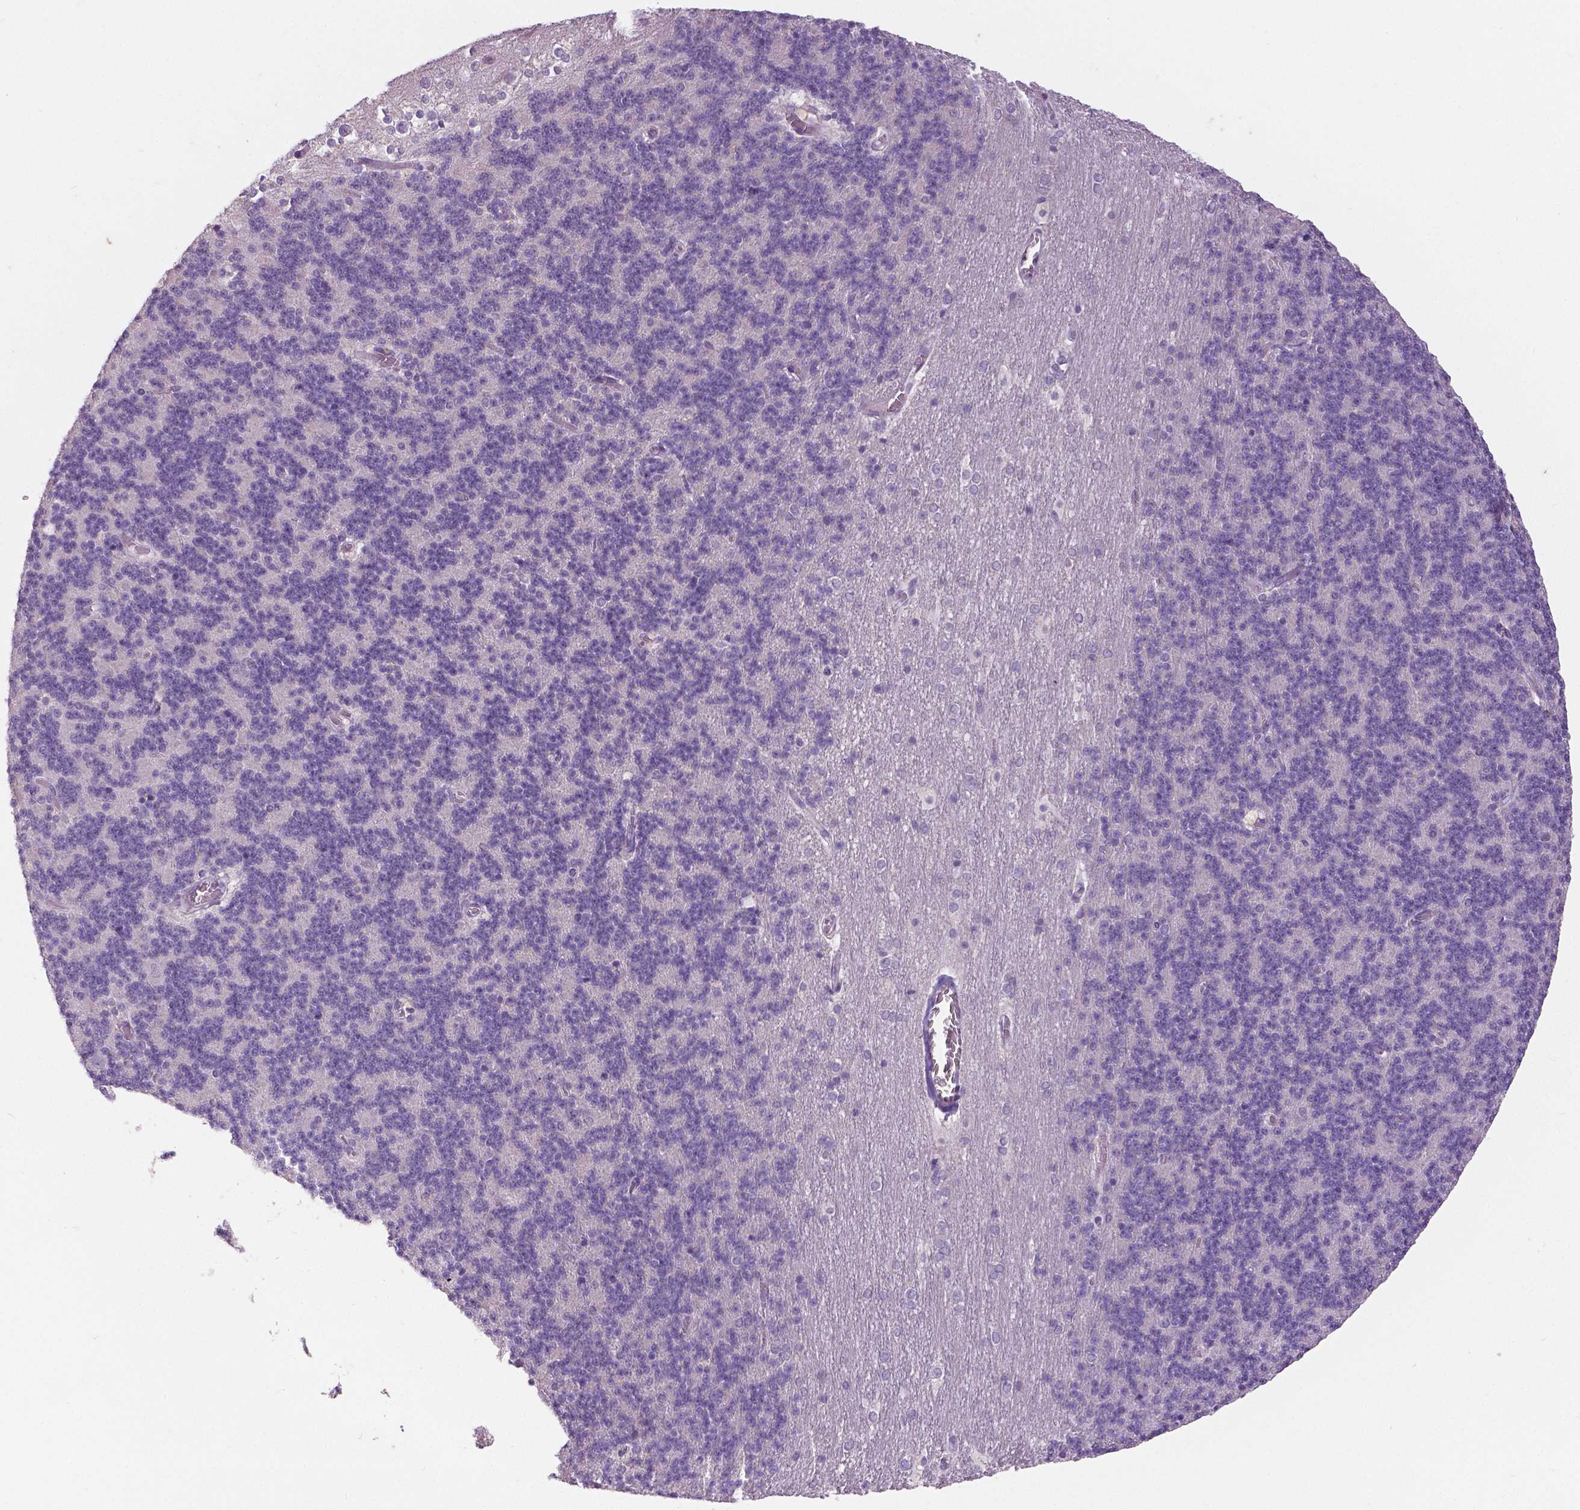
{"staining": {"intensity": "negative", "quantity": "none", "location": "none"}, "tissue": "cerebellum", "cell_type": "Cells in granular layer", "image_type": "normal", "snomed": [{"axis": "morphology", "description": "Normal tissue, NOS"}, {"axis": "topography", "description": "Cerebellum"}], "caption": "Protein analysis of unremarkable cerebellum demonstrates no significant staining in cells in granular layer.", "gene": "FOXA1", "patient": {"sex": "female", "age": 19}}